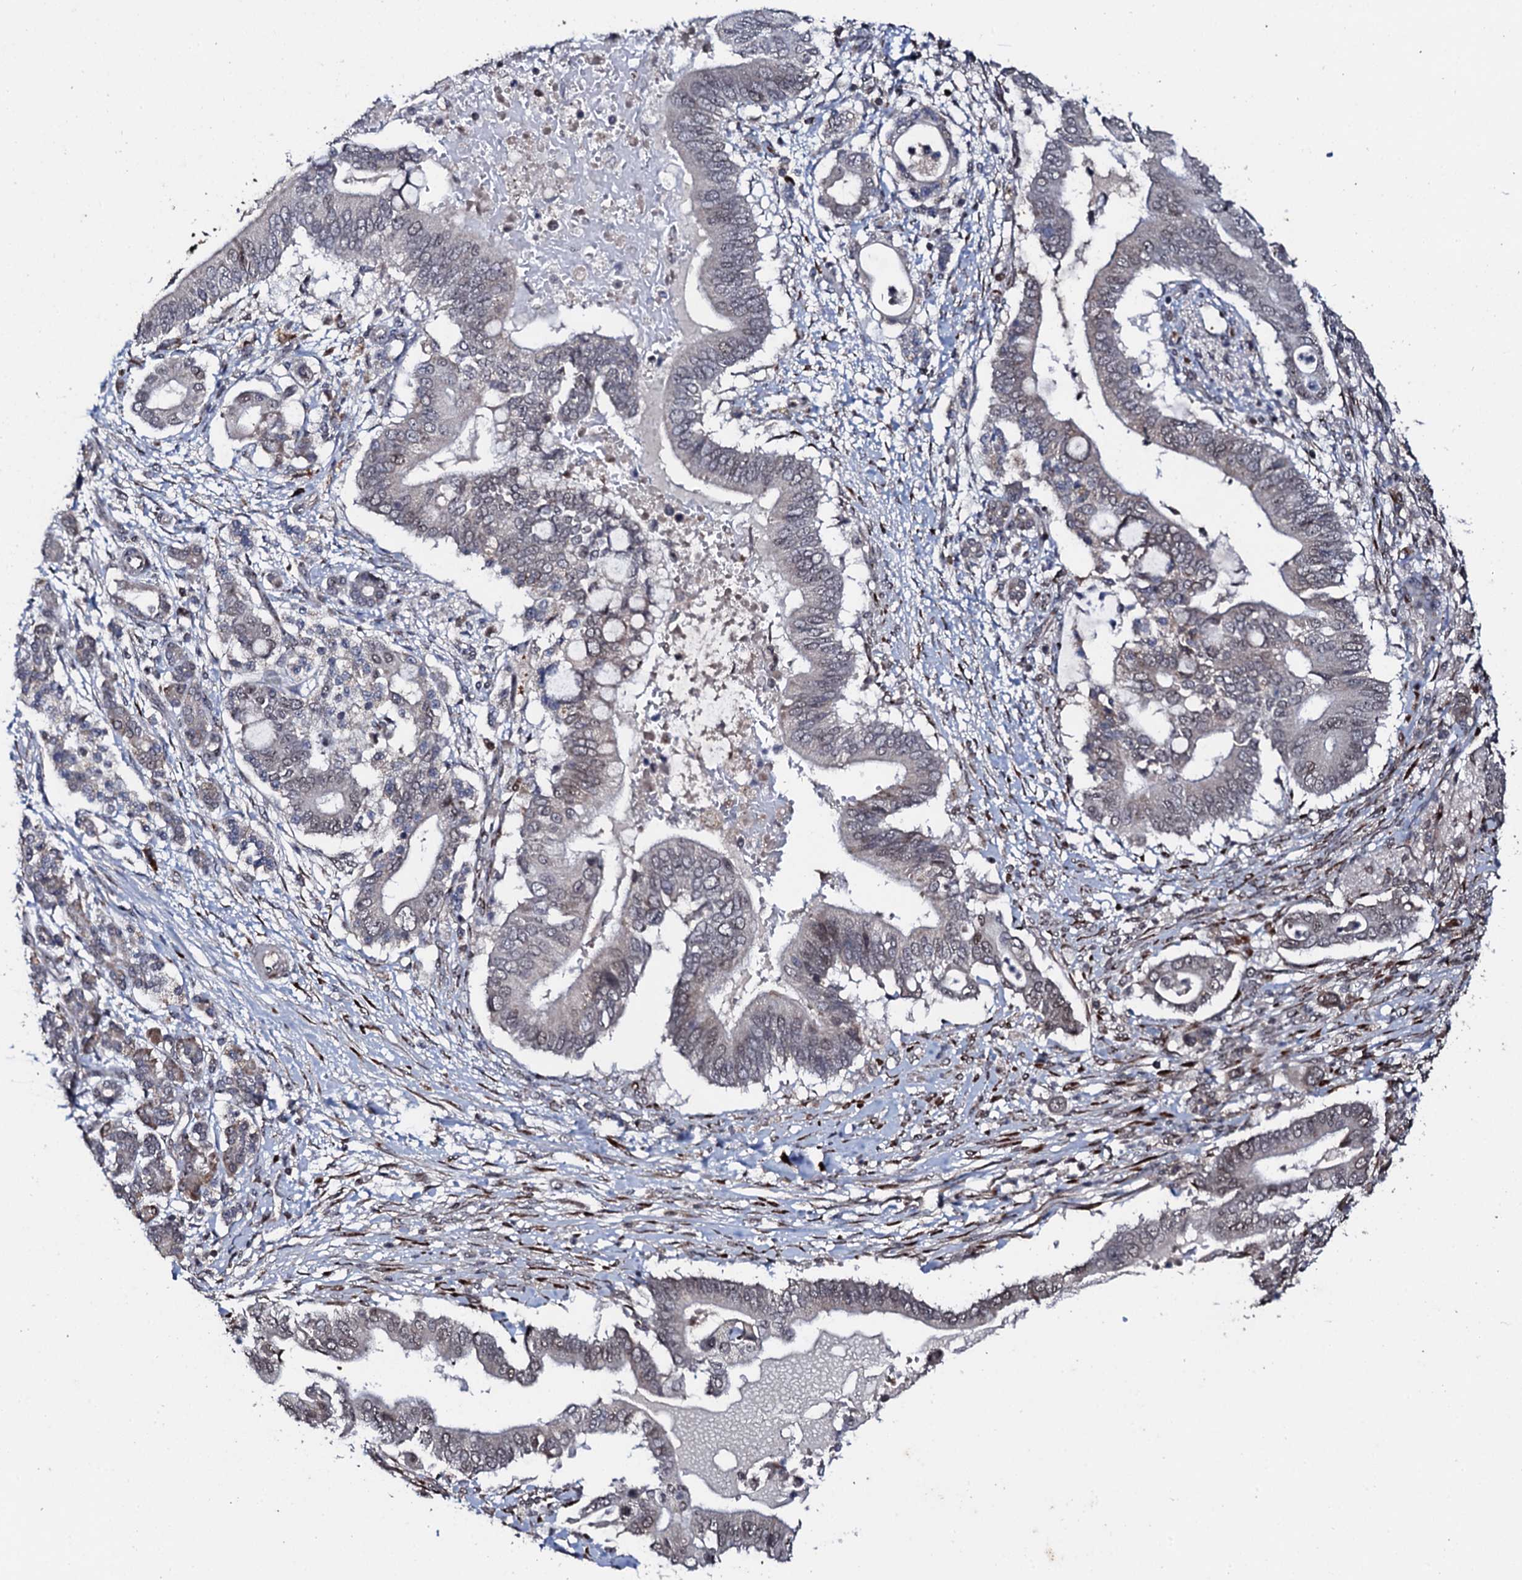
{"staining": {"intensity": "weak", "quantity": "<25%", "location": "nuclear"}, "tissue": "pancreatic cancer", "cell_type": "Tumor cells", "image_type": "cancer", "snomed": [{"axis": "morphology", "description": "Adenocarcinoma, NOS"}, {"axis": "topography", "description": "Pancreas"}], "caption": "DAB (3,3'-diaminobenzidine) immunohistochemical staining of pancreatic cancer (adenocarcinoma) exhibits no significant staining in tumor cells.", "gene": "FAM111A", "patient": {"sex": "male", "age": 68}}